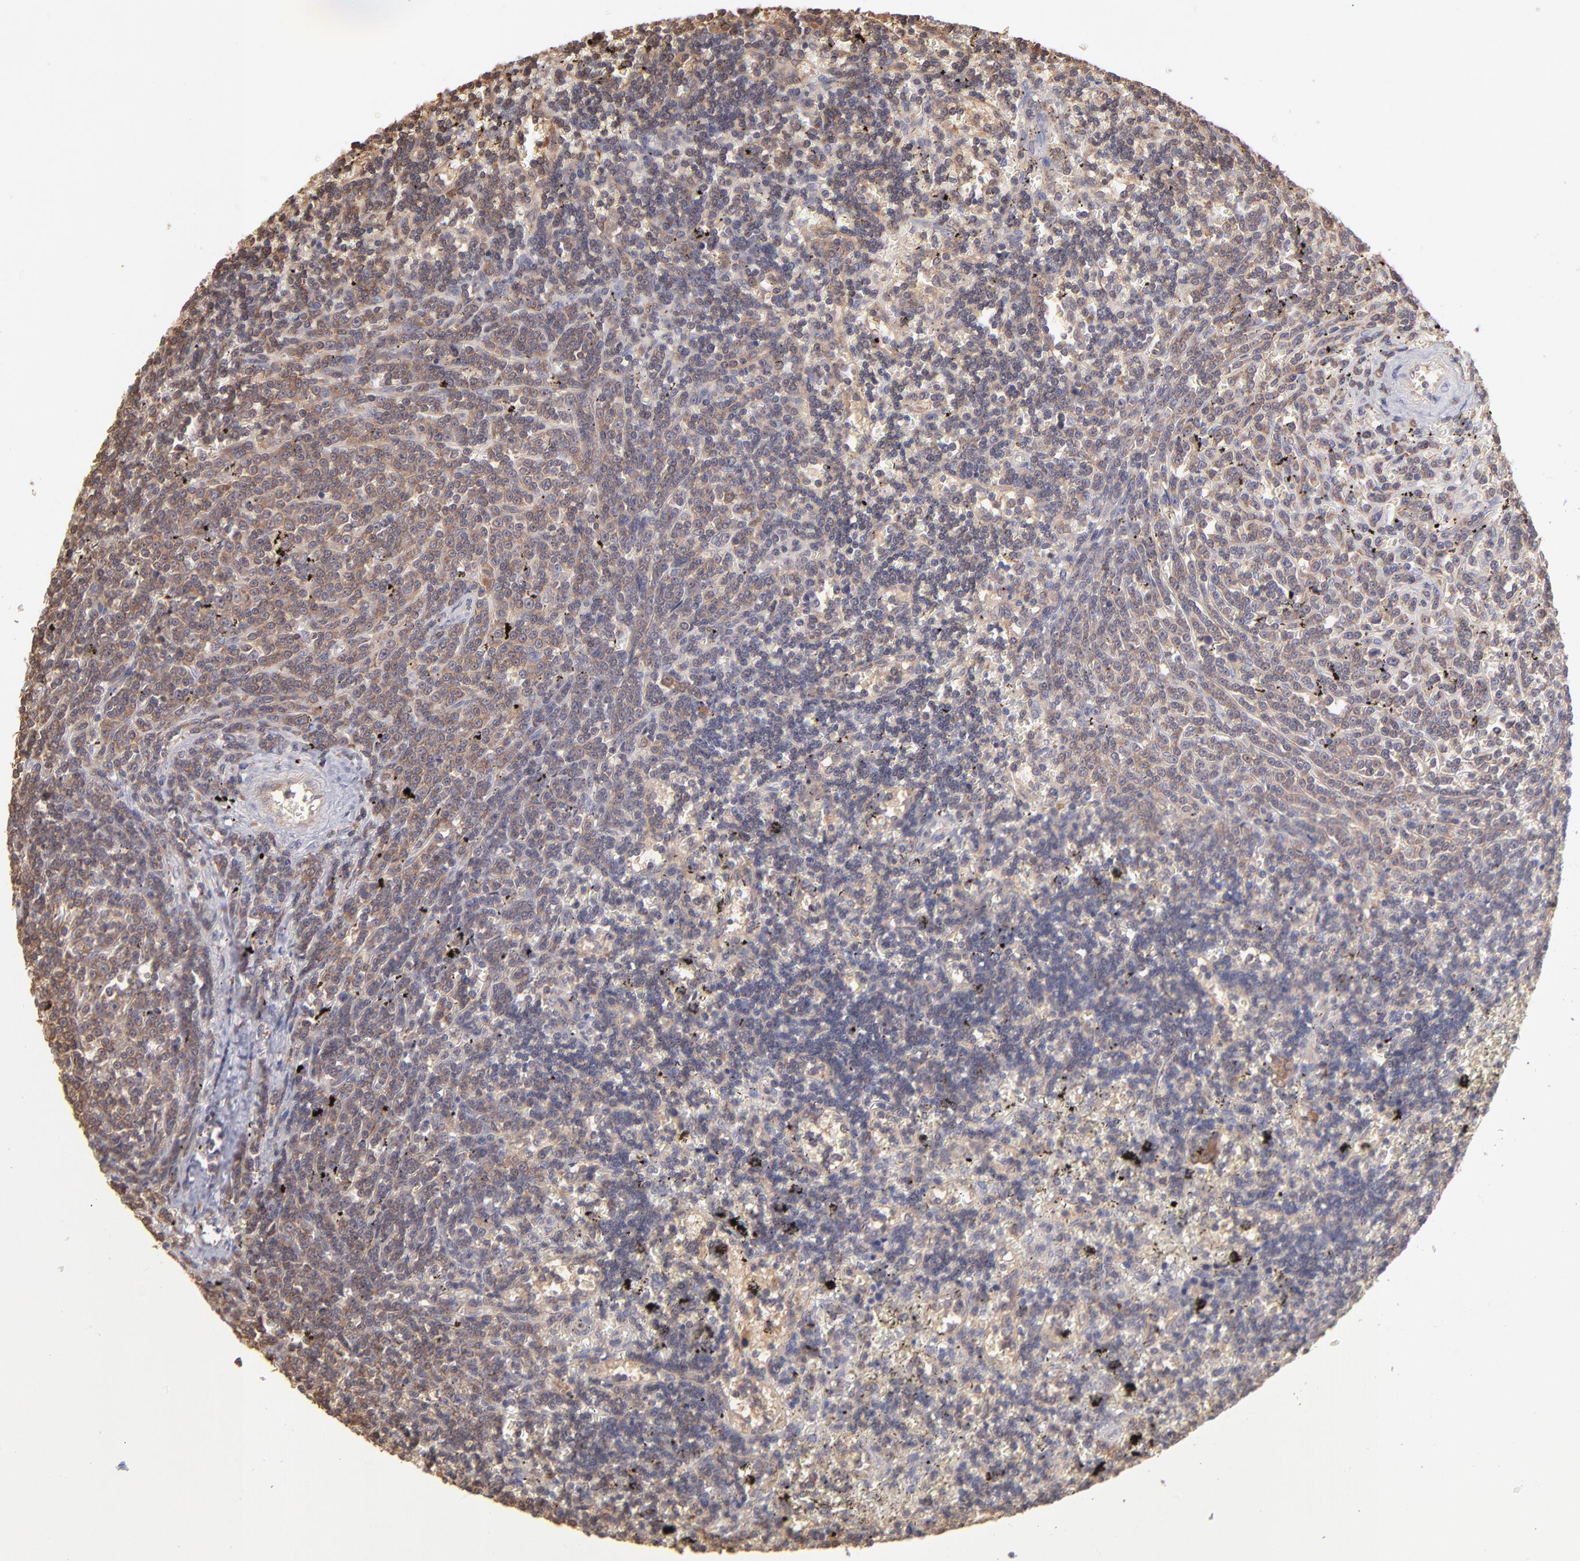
{"staining": {"intensity": "moderate", "quantity": "25%-75%", "location": "cytoplasmic/membranous"}, "tissue": "lymphoma", "cell_type": "Tumor cells", "image_type": "cancer", "snomed": [{"axis": "morphology", "description": "Malignant lymphoma, non-Hodgkin's type, Low grade"}, {"axis": "topography", "description": "Spleen"}], "caption": "Immunohistochemistry (IHC) photomicrograph of neoplastic tissue: human lymphoma stained using IHC exhibits medium levels of moderate protein expression localized specifically in the cytoplasmic/membranous of tumor cells, appearing as a cytoplasmic/membranous brown color.", "gene": "MAP2K2", "patient": {"sex": "male", "age": 60}}